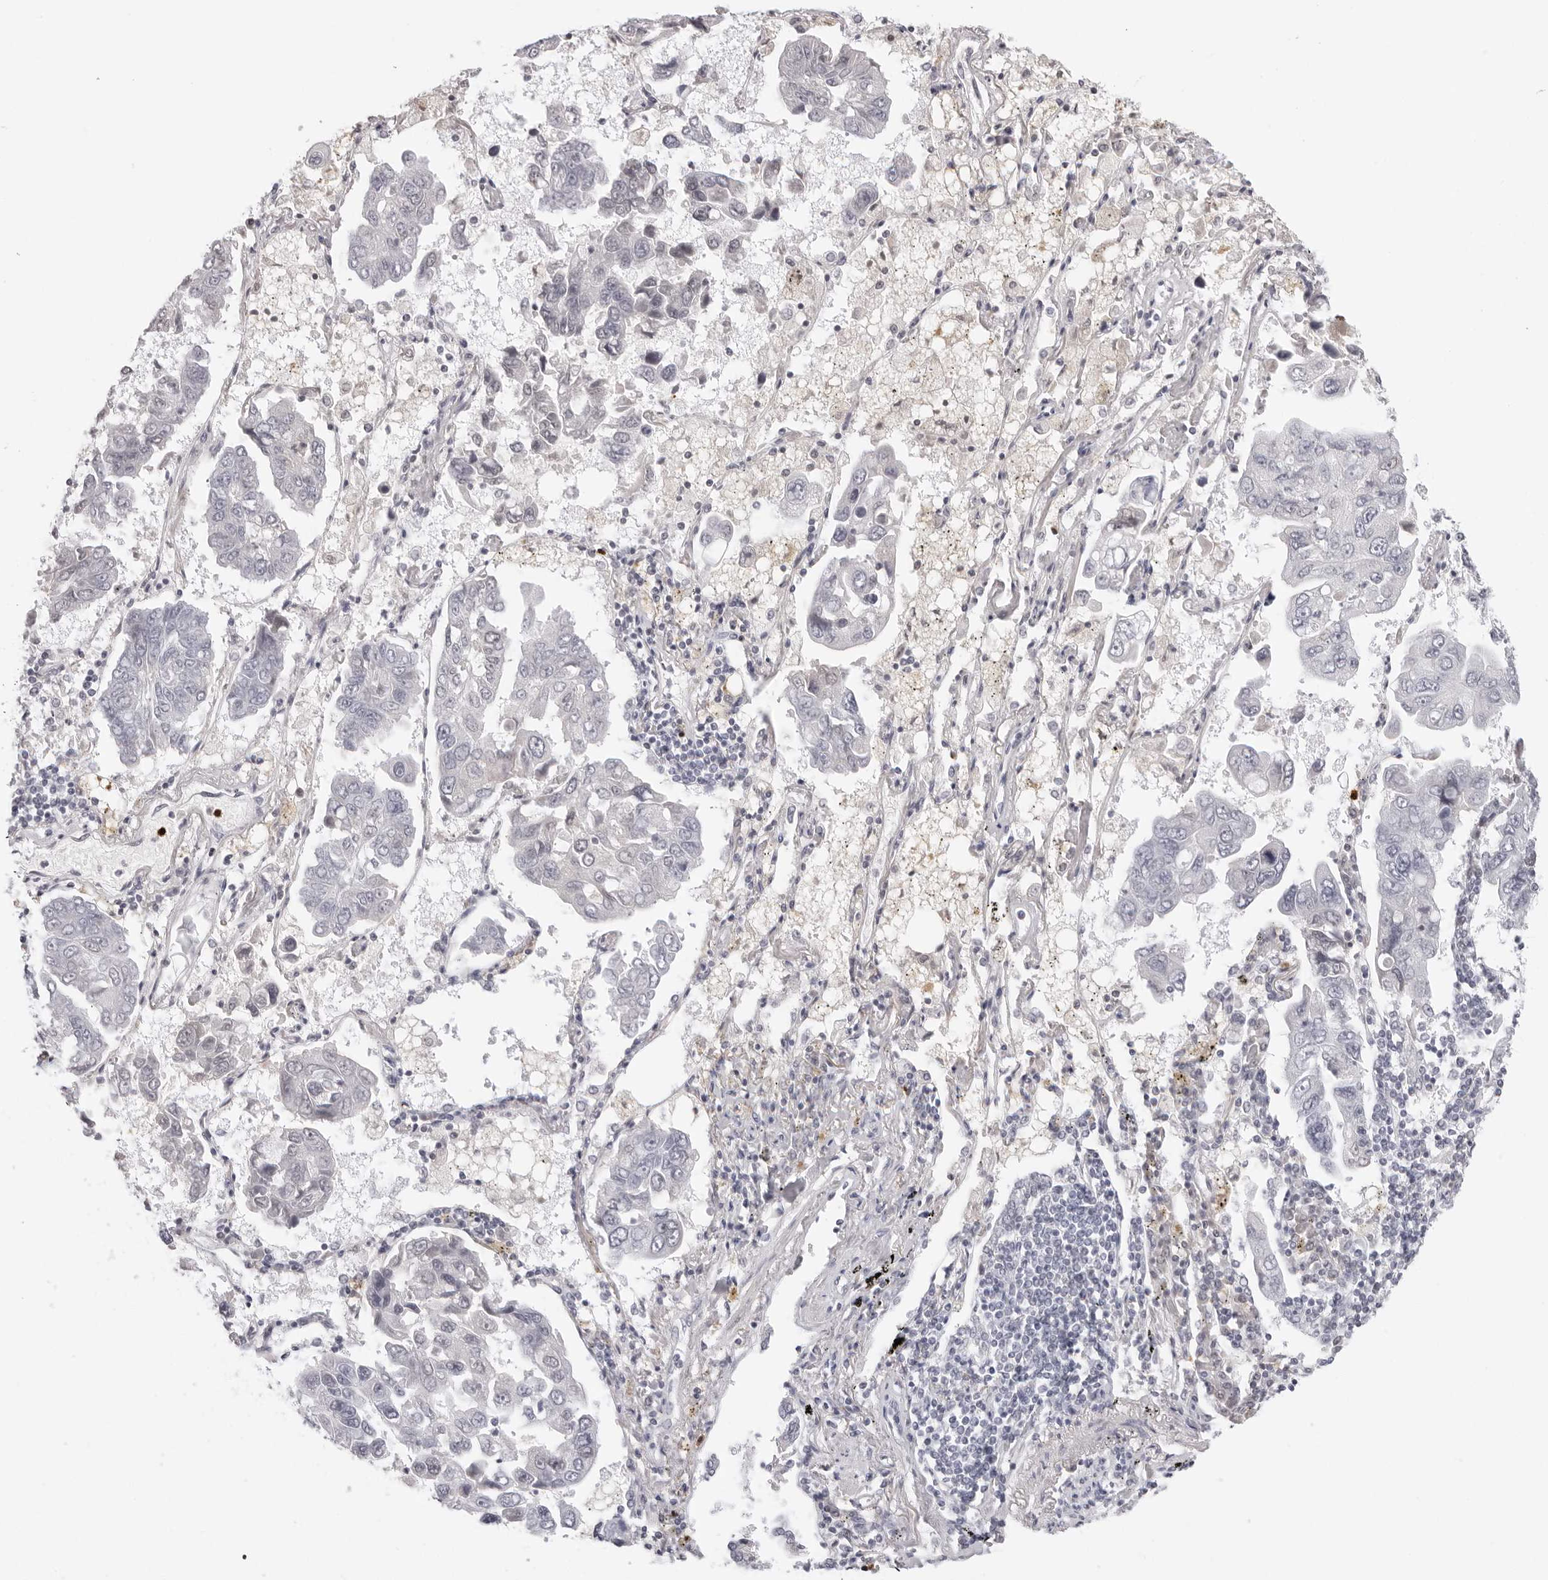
{"staining": {"intensity": "negative", "quantity": "none", "location": "none"}, "tissue": "lung cancer", "cell_type": "Tumor cells", "image_type": "cancer", "snomed": [{"axis": "morphology", "description": "Adenocarcinoma, NOS"}, {"axis": "topography", "description": "Lung"}], "caption": "Immunohistochemical staining of adenocarcinoma (lung) shows no significant positivity in tumor cells.", "gene": "STRADB", "patient": {"sex": "male", "age": 64}}